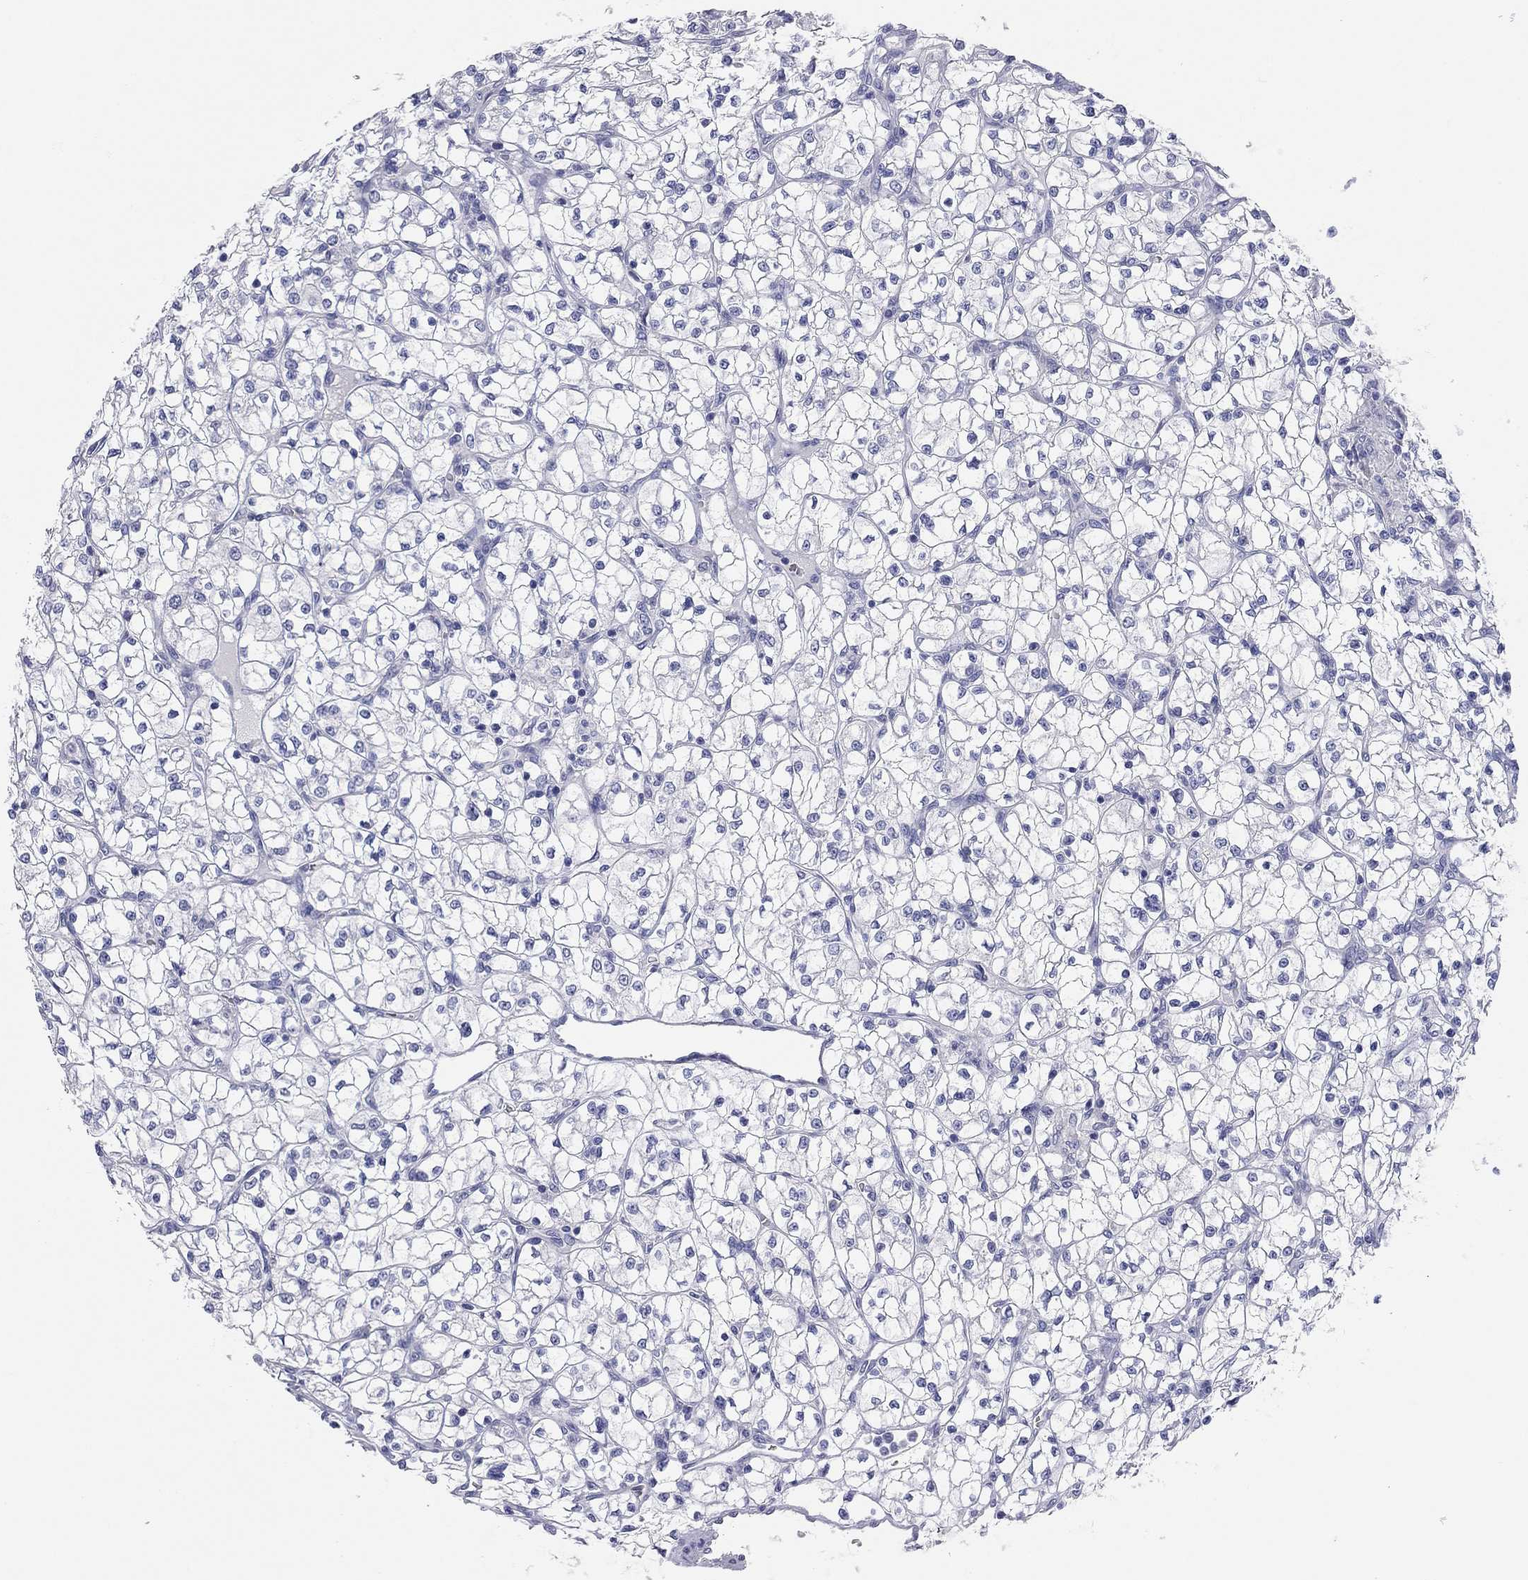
{"staining": {"intensity": "negative", "quantity": "none", "location": "none"}, "tissue": "renal cancer", "cell_type": "Tumor cells", "image_type": "cancer", "snomed": [{"axis": "morphology", "description": "Adenocarcinoma, NOS"}, {"axis": "topography", "description": "Kidney"}], "caption": "Immunohistochemistry micrograph of neoplastic tissue: human adenocarcinoma (renal) stained with DAB (3,3'-diaminobenzidine) shows no significant protein positivity in tumor cells.", "gene": "TMEM221", "patient": {"sex": "female", "age": 64}}